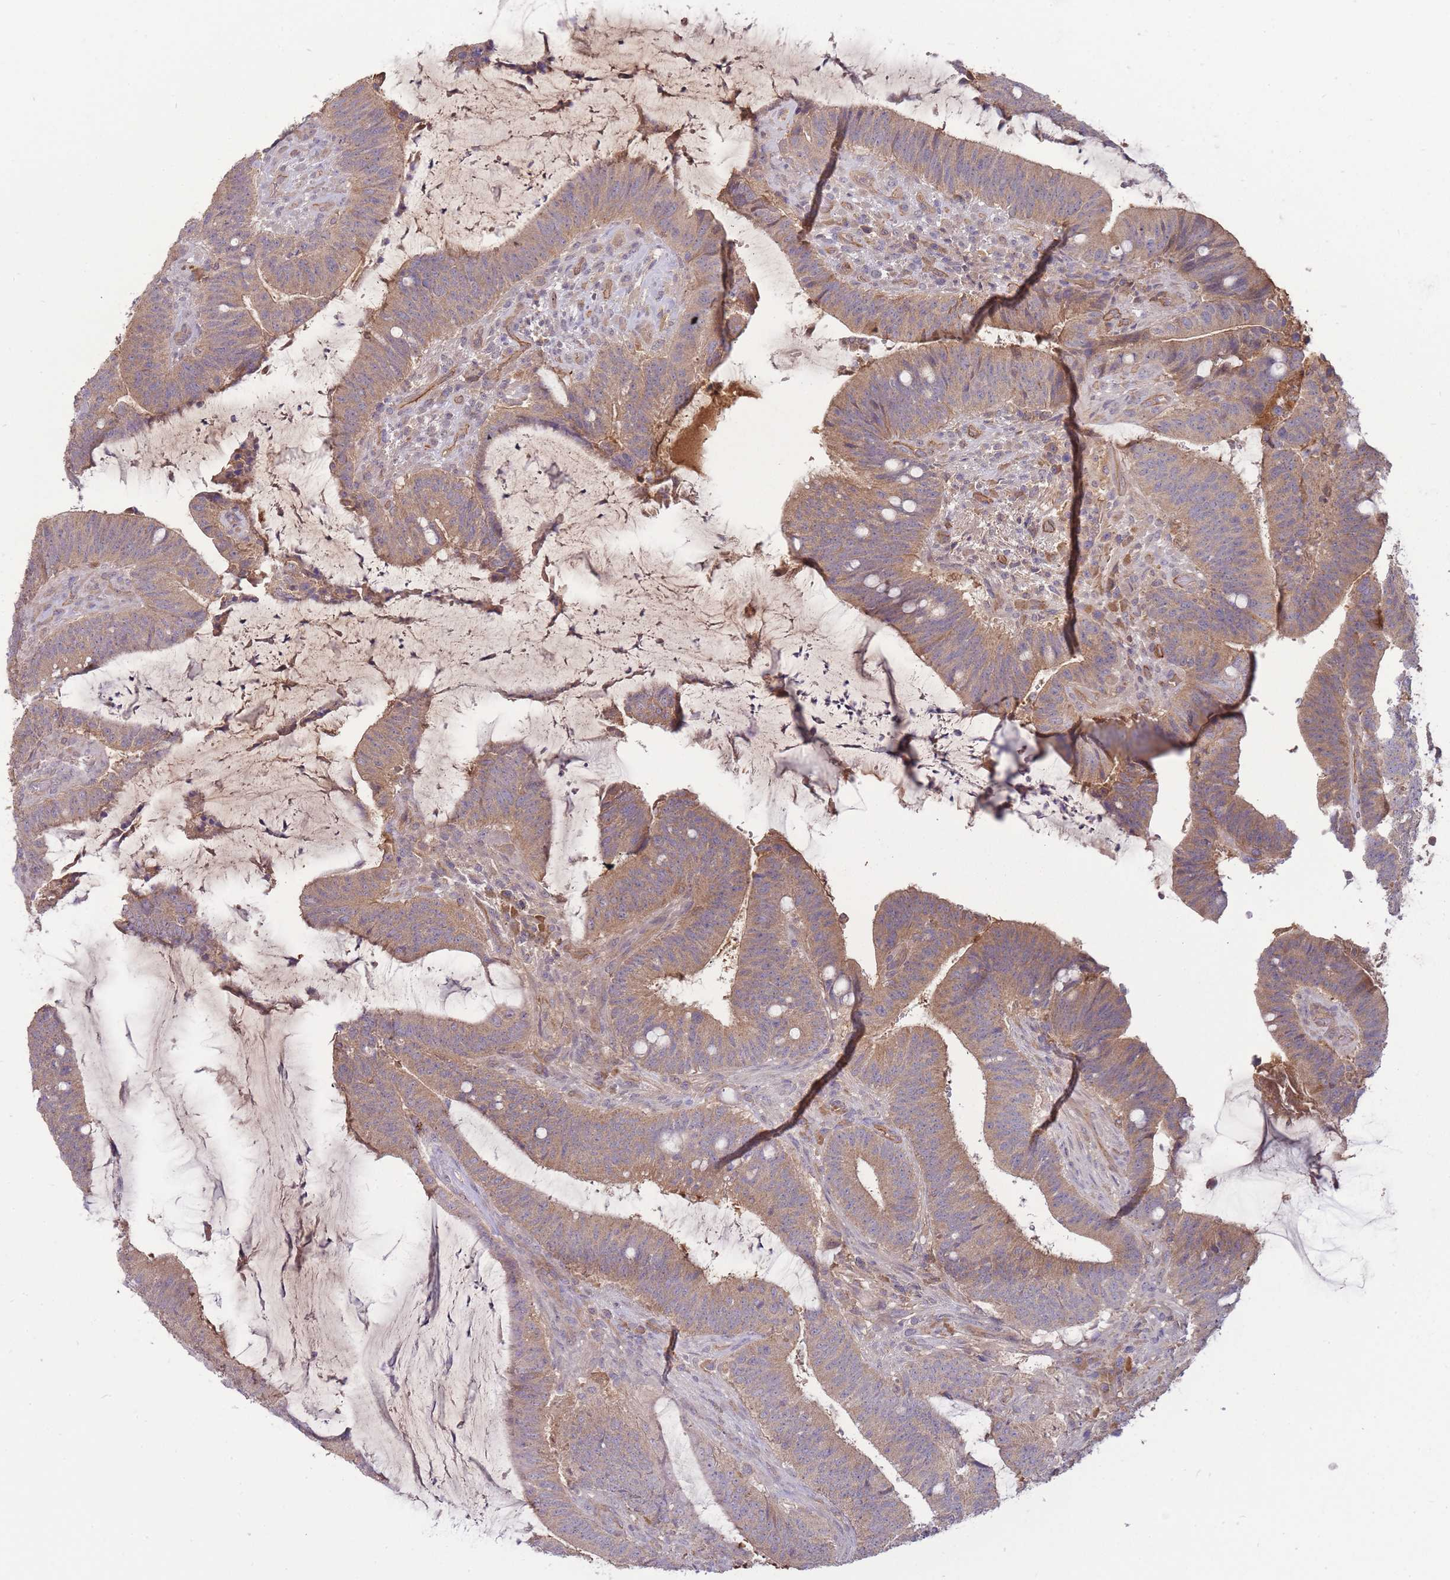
{"staining": {"intensity": "moderate", "quantity": ">75%", "location": "cytoplasmic/membranous"}, "tissue": "colorectal cancer", "cell_type": "Tumor cells", "image_type": "cancer", "snomed": [{"axis": "morphology", "description": "Adenocarcinoma, NOS"}, {"axis": "topography", "description": "Colon"}], "caption": "Human colorectal cancer (adenocarcinoma) stained with a protein marker shows moderate staining in tumor cells.", "gene": "NDUFAF5", "patient": {"sex": "female", "age": 43}}